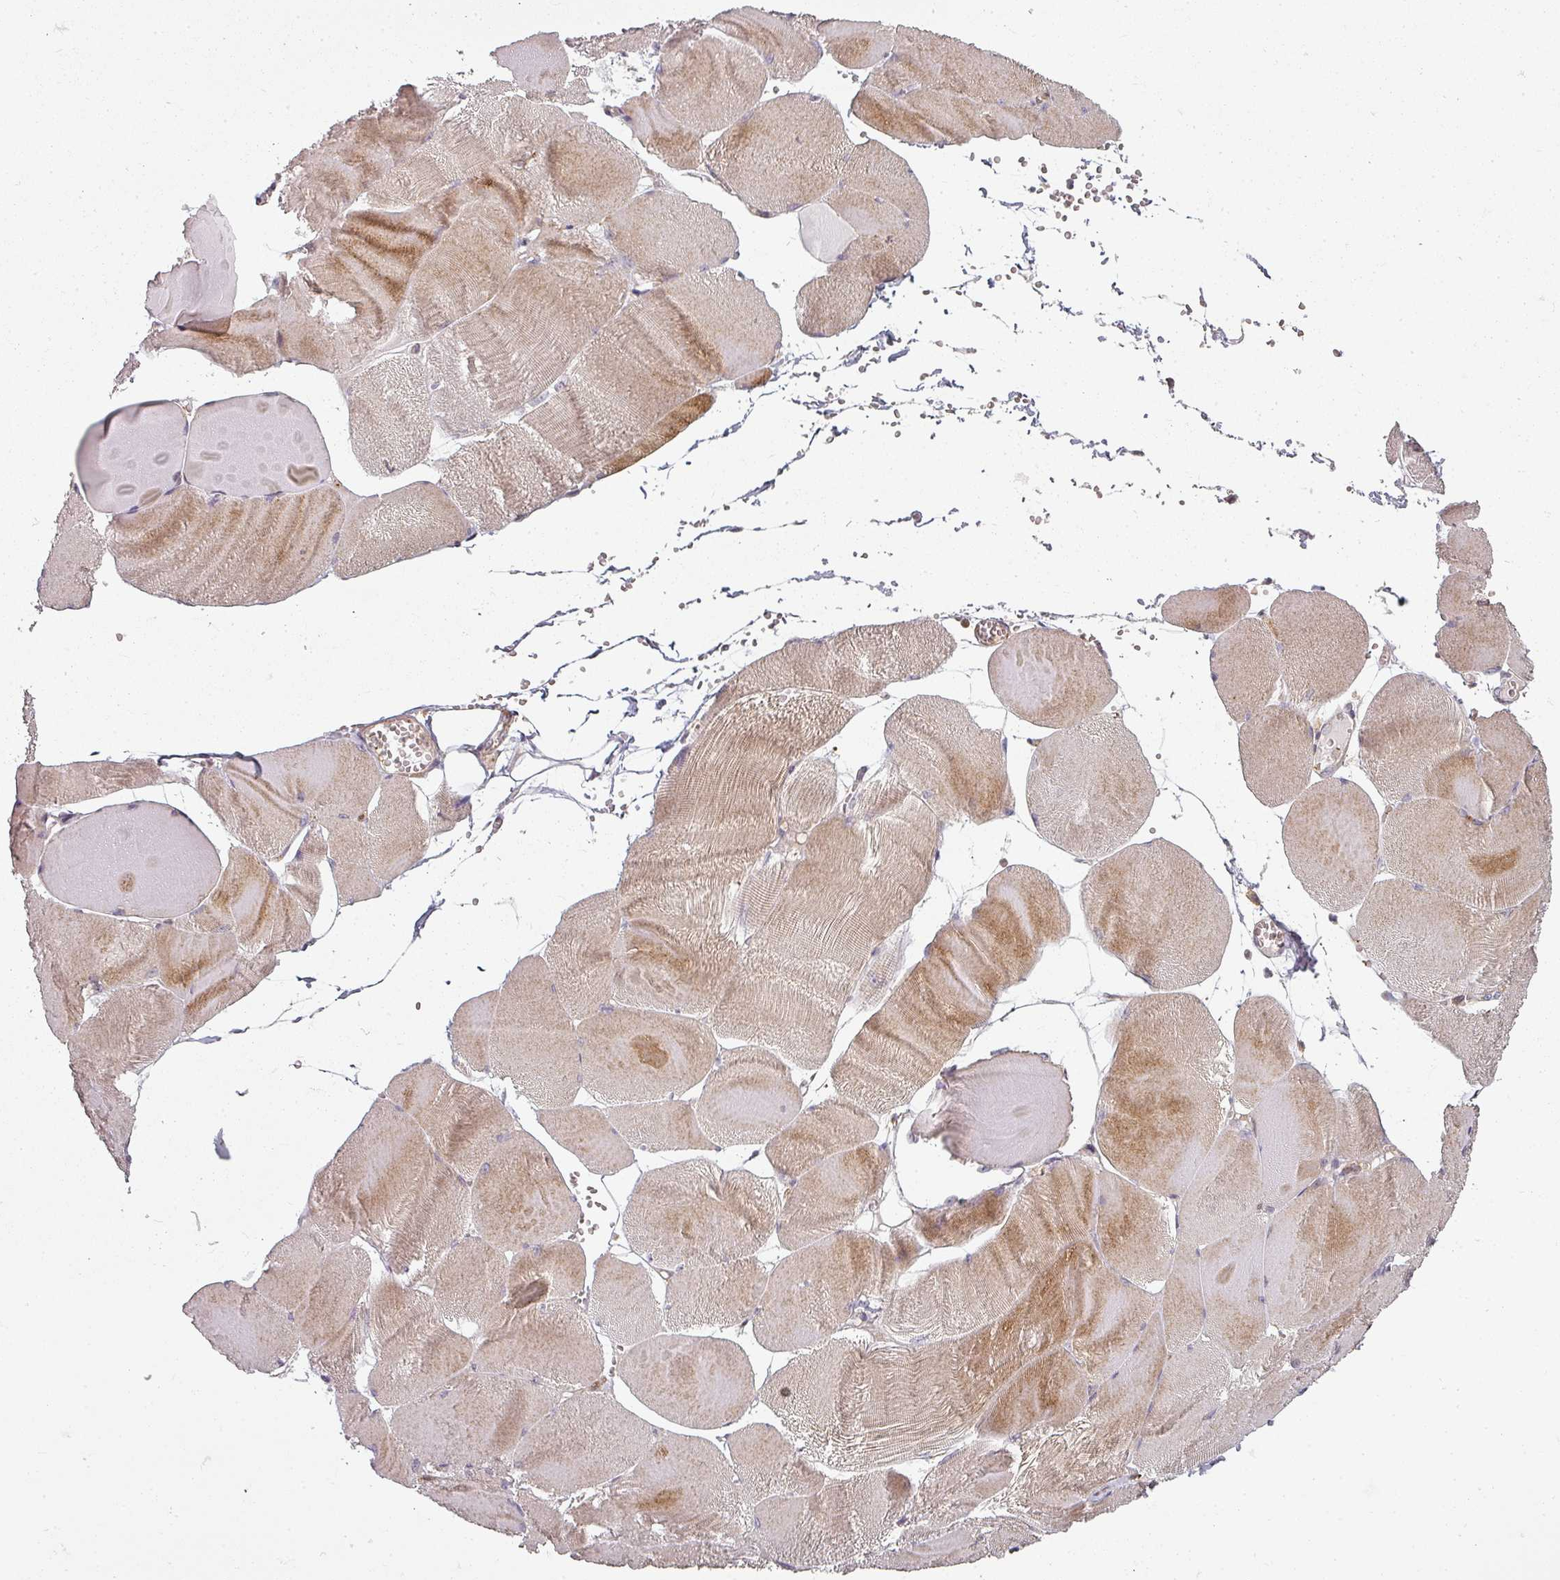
{"staining": {"intensity": "moderate", "quantity": "25%-75%", "location": "cytoplasmic/membranous"}, "tissue": "skeletal muscle", "cell_type": "Myocytes", "image_type": "normal", "snomed": [{"axis": "morphology", "description": "Normal tissue, NOS"}, {"axis": "morphology", "description": "Basal cell carcinoma"}, {"axis": "topography", "description": "Skeletal muscle"}], "caption": "Moderate cytoplasmic/membranous expression for a protein is present in about 25%-75% of myocytes of unremarkable skeletal muscle using immunohistochemistry (IHC).", "gene": "CLIC1", "patient": {"sex": "female", "age": 64}}